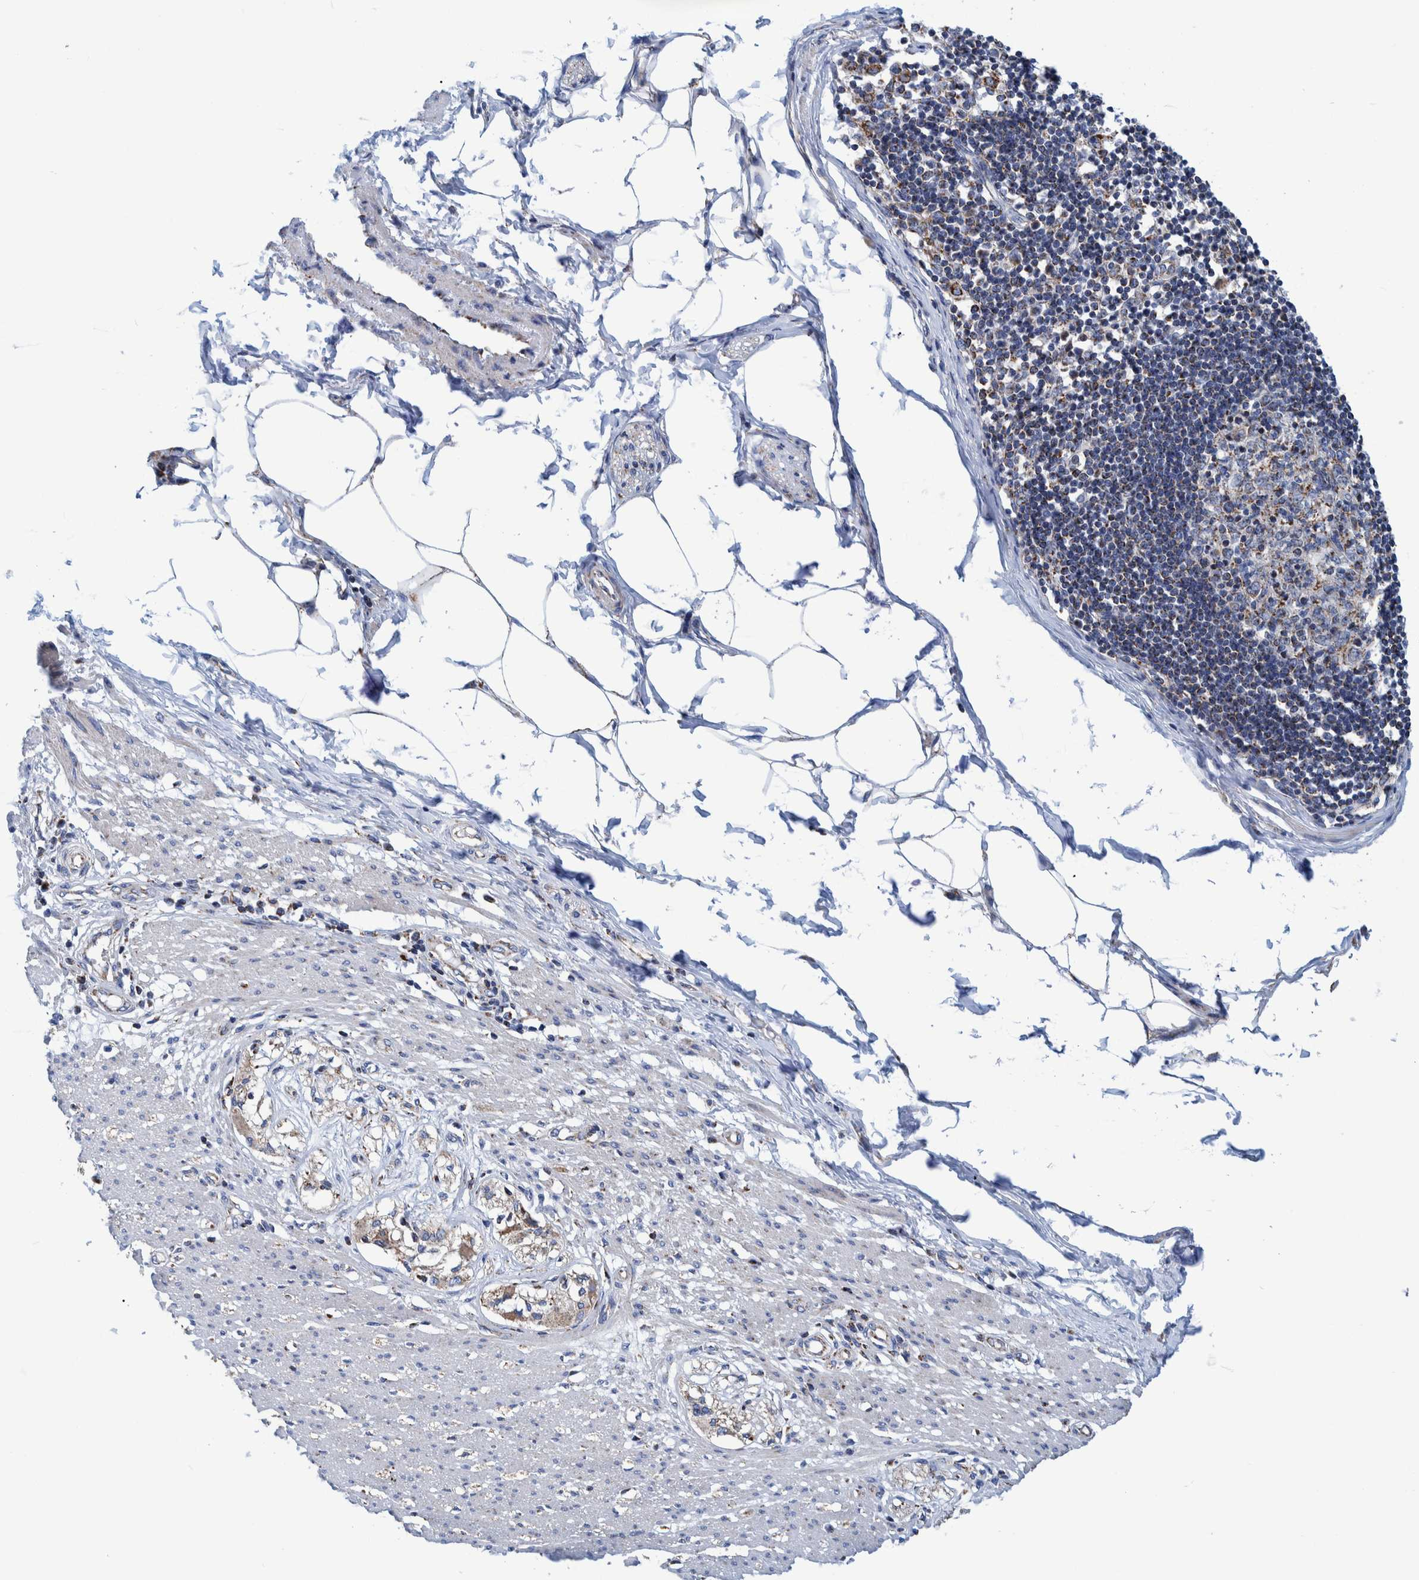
{"staining": {"intensity": "negative", "quantity": "none", "location": "none"}, "tissue": "smooth muscle", "cell_type": "Smooth muscle cells", "image_type": "normal", "snomed": [{"axis": "morphology", "description": "Normal tissue, NOS"}, {"axis": "morphology", "description": "Adenocarcinoma, NOS"}, {"axis": "topography", "description": "Colon"}, {"axis": "topography", "description": "Peripheral nerve tissue"}], "caption": "Smooth muscle cells are negative for protein expression in normal human smooth muscle. (Immunohistochemistry, brightfield microscopy, high magnification).", "gene": "BZW2", "patient": {"sex": "male", "age": 14}}